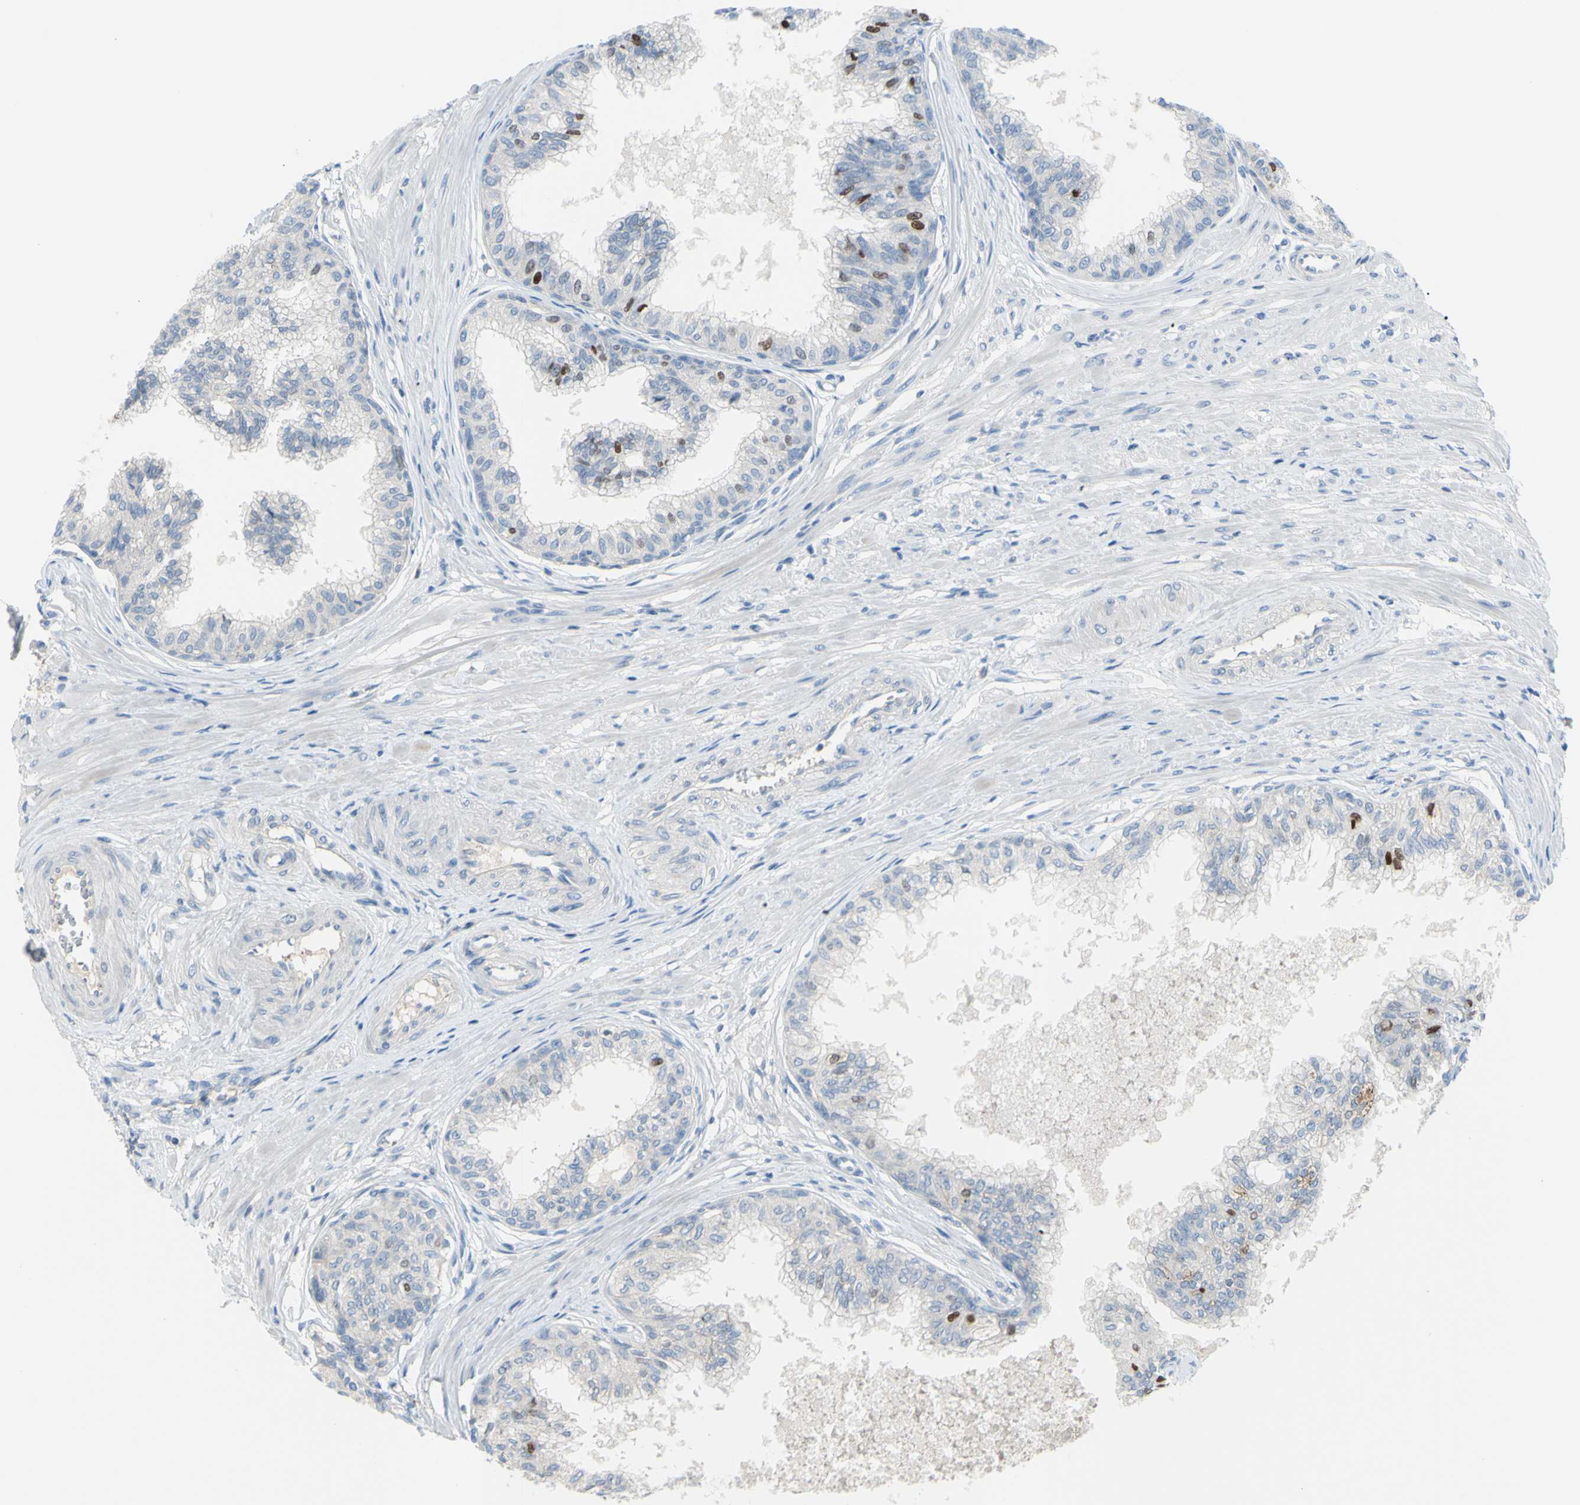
{"staining": {"intensity": "negative", "quantity": "none", "location": "none"}, "tissue": "prostate", "cell_type": "Glandular cells", "image_type": "normal", "snomed": [{"axis": "morphology", "description": "Normal tissue, NOS"}, {"axis": "topography", "description": "Prostate"}, {"axis": "topography", "description": "Seminal veicle"}], "caption": "DAB (3,3'-diaminobenzidine) immunohistochemical staining of benign prostate exhibits no significant expression in glandular cells. (DAB (3,3'-diaminobenzidine) immunohistochemistry (IHC), high magnification).", "gene": "TMEM59L", "patient": {"sex": "male", "age": 60}}